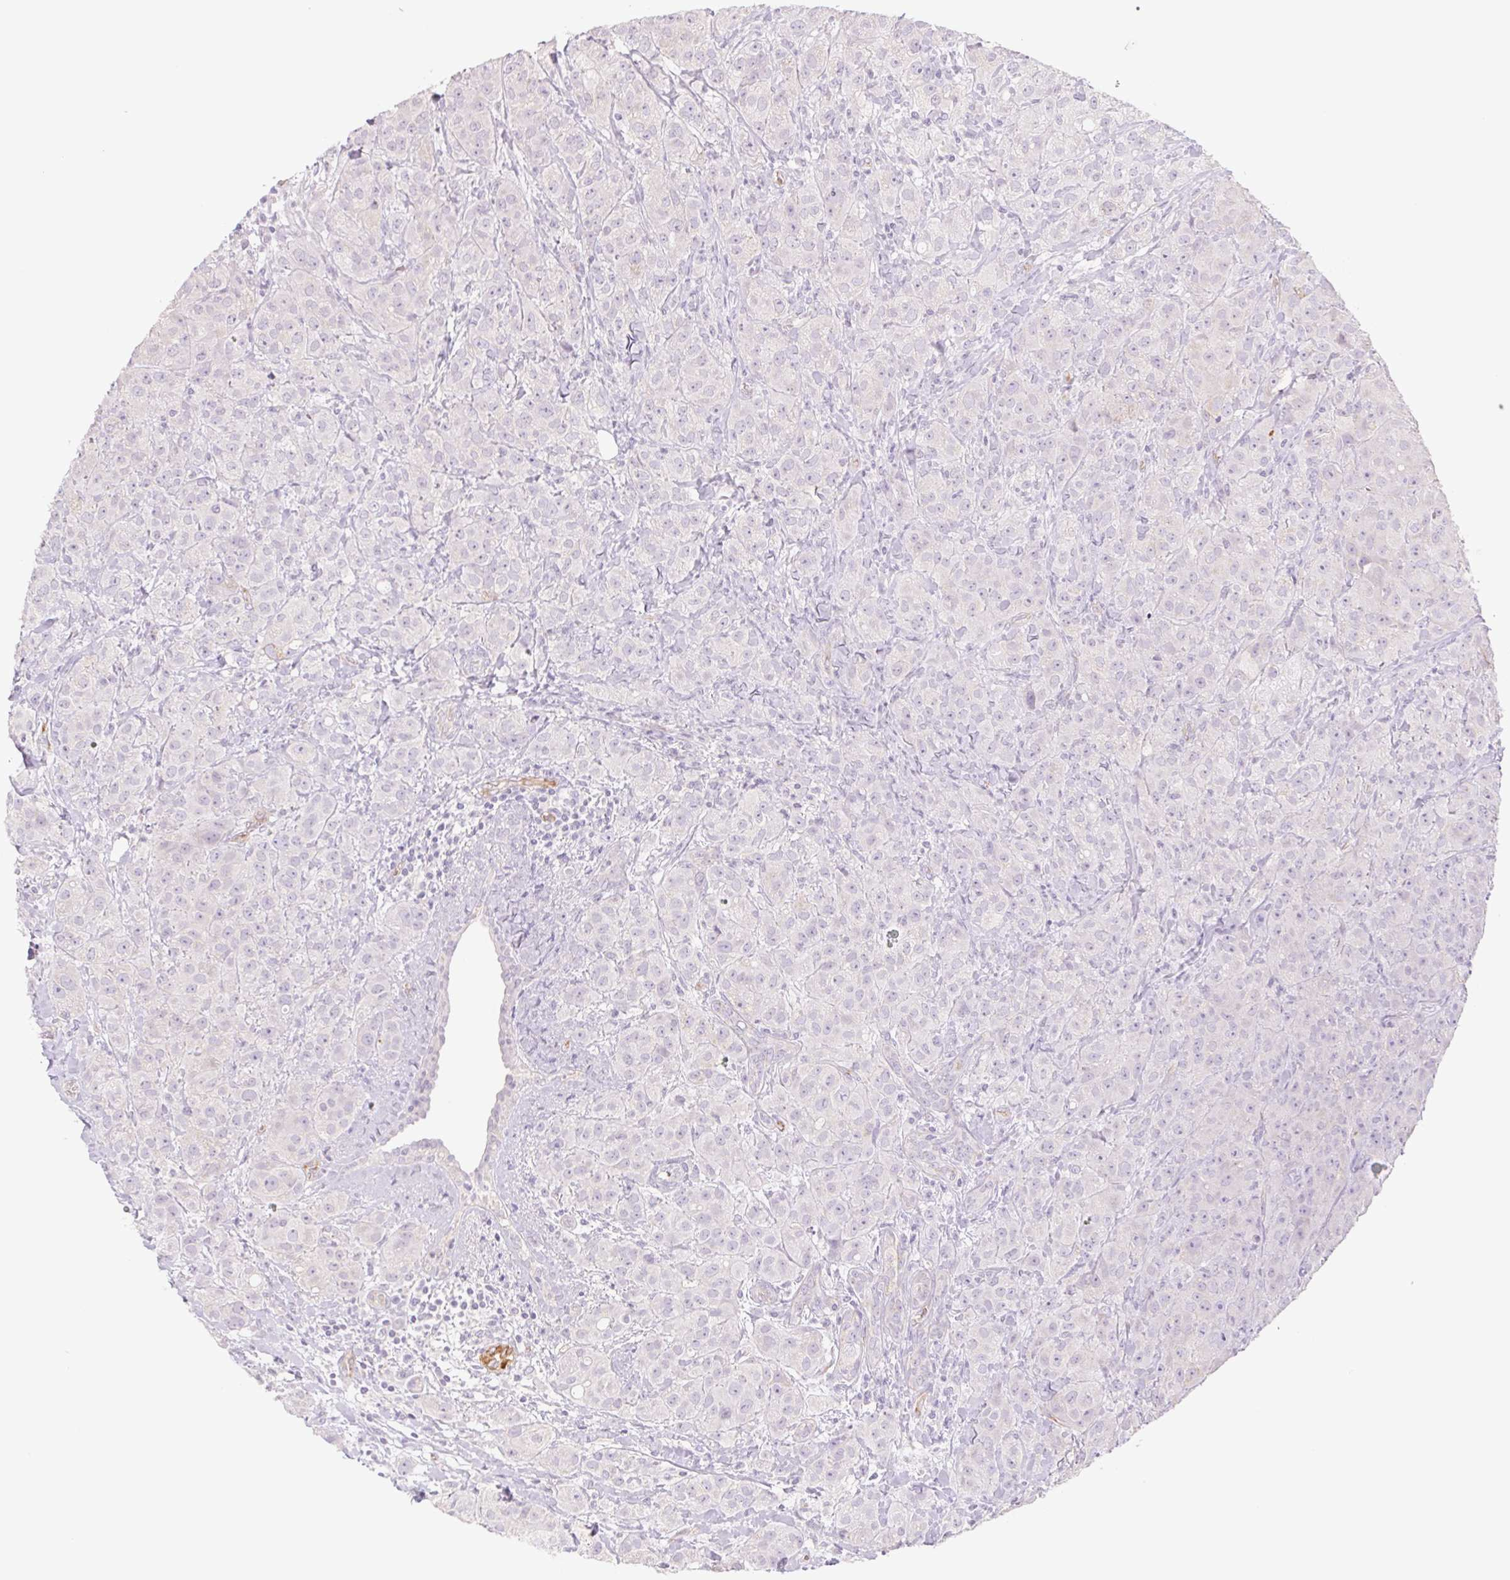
{"staining": {"intensity": "negative", "quantity": "none", "location": "none"}, "tissue": "breast cancer", "cell_type": "Tumor cells", "image_type": "cancer", "snomed": [{"axis": "morphology", "description": "Normal tissue, NOS"}, {"axis": "morphology", "description": "Duct carcinoma"}, {"axis": "topography", "description": "Breast"}], "caption": "An immunohistochemistry micrograph of breast cancer is shown. There is no staining in tumor cells of breast cancer.", "gene": "IGFL3", "patient": {"sex": "female", "age": 43}}